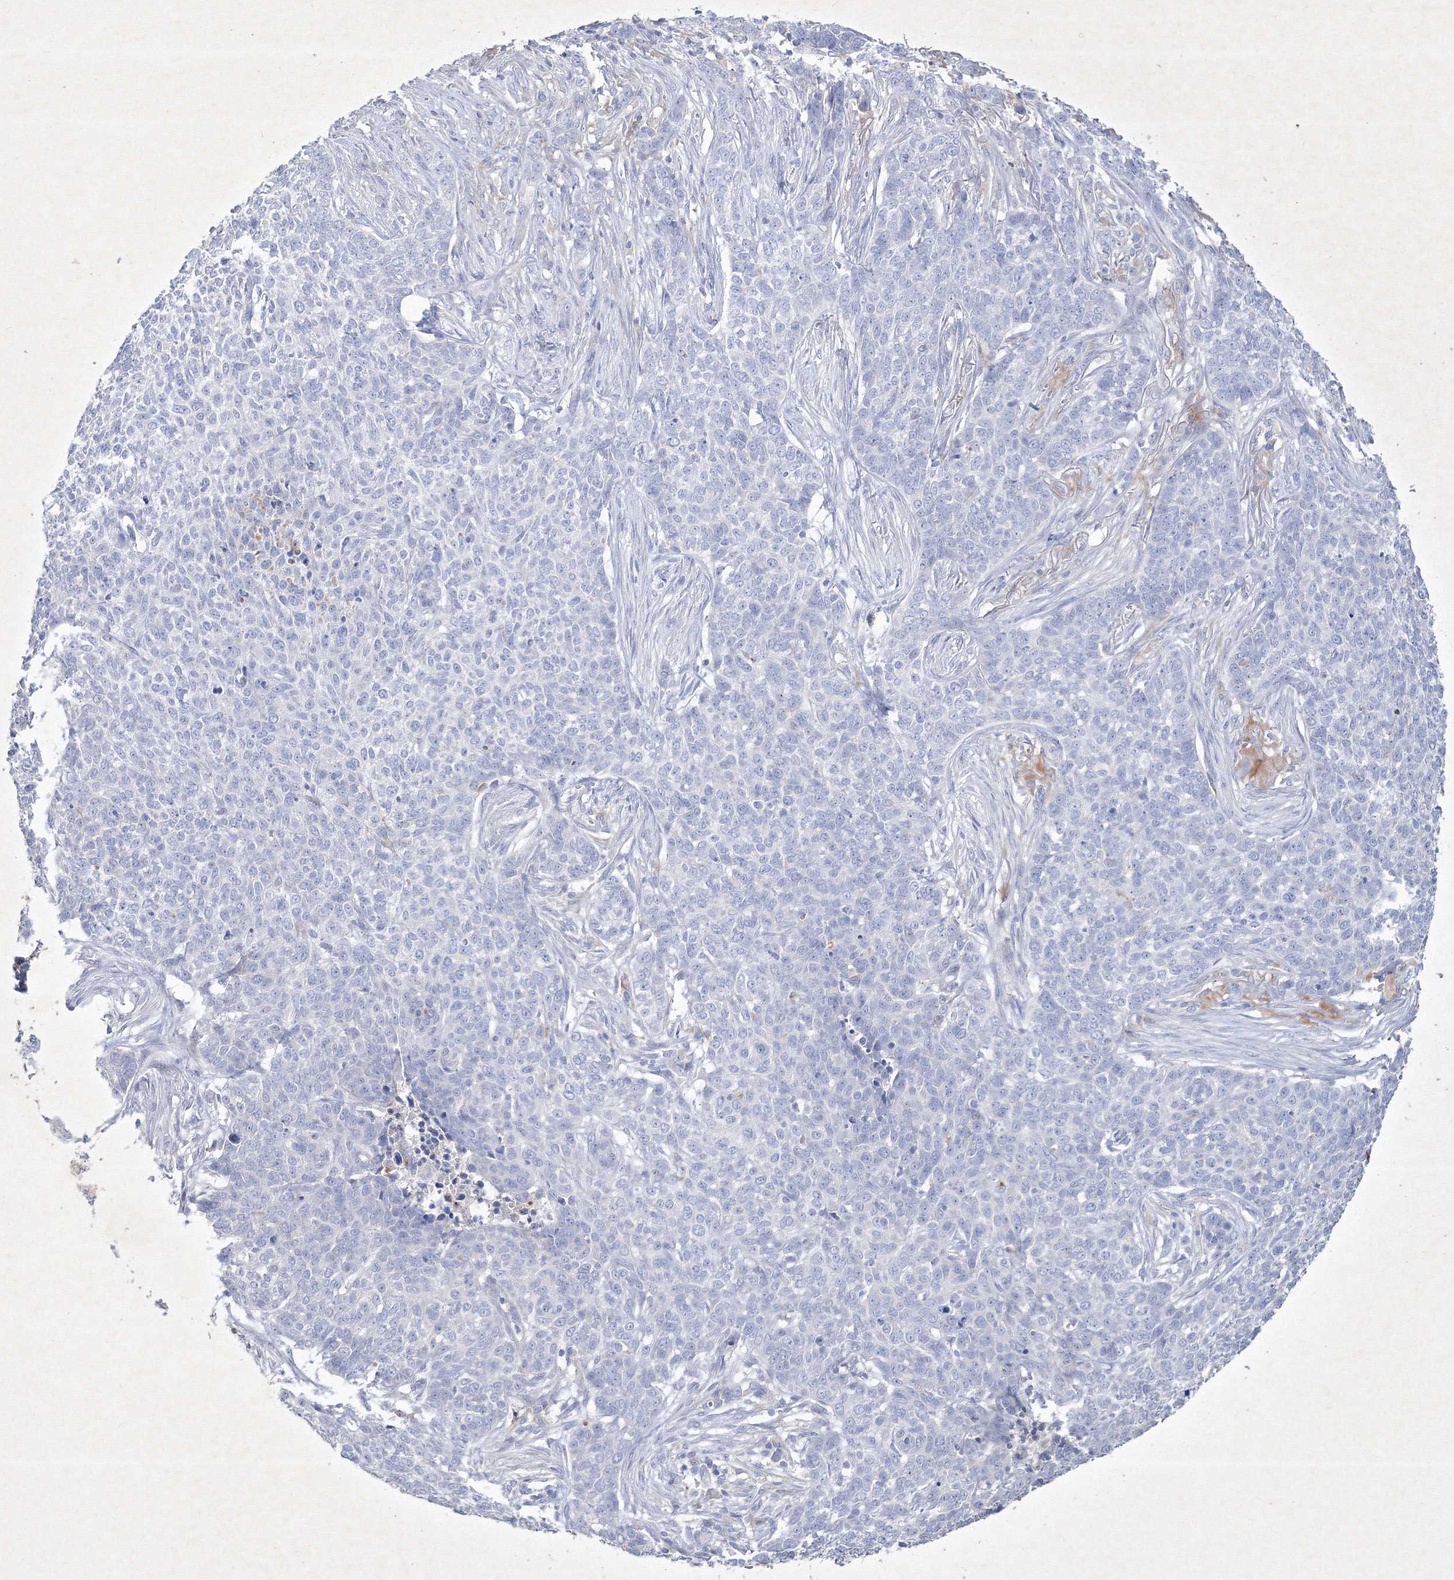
{"staining": {"intensity": "negative", "quantity": "none", "location": "none"}, "tissue": "skin cancer", "cell_type": "Tumor cells", "image_type": "cancer", "snomed": [{"axis": "morphology", "description": "Basal cell carcinoma"}, {"axis": "topography", "description": "Skin"}], "caption": "This is a micrograph of immunohistochemistry (IHC) staining of basal cell carcinoma (skin), which shows no expression in tumor cells.", "gene": "CXXC4", "patient": {"sex": "male", "age": 85}}